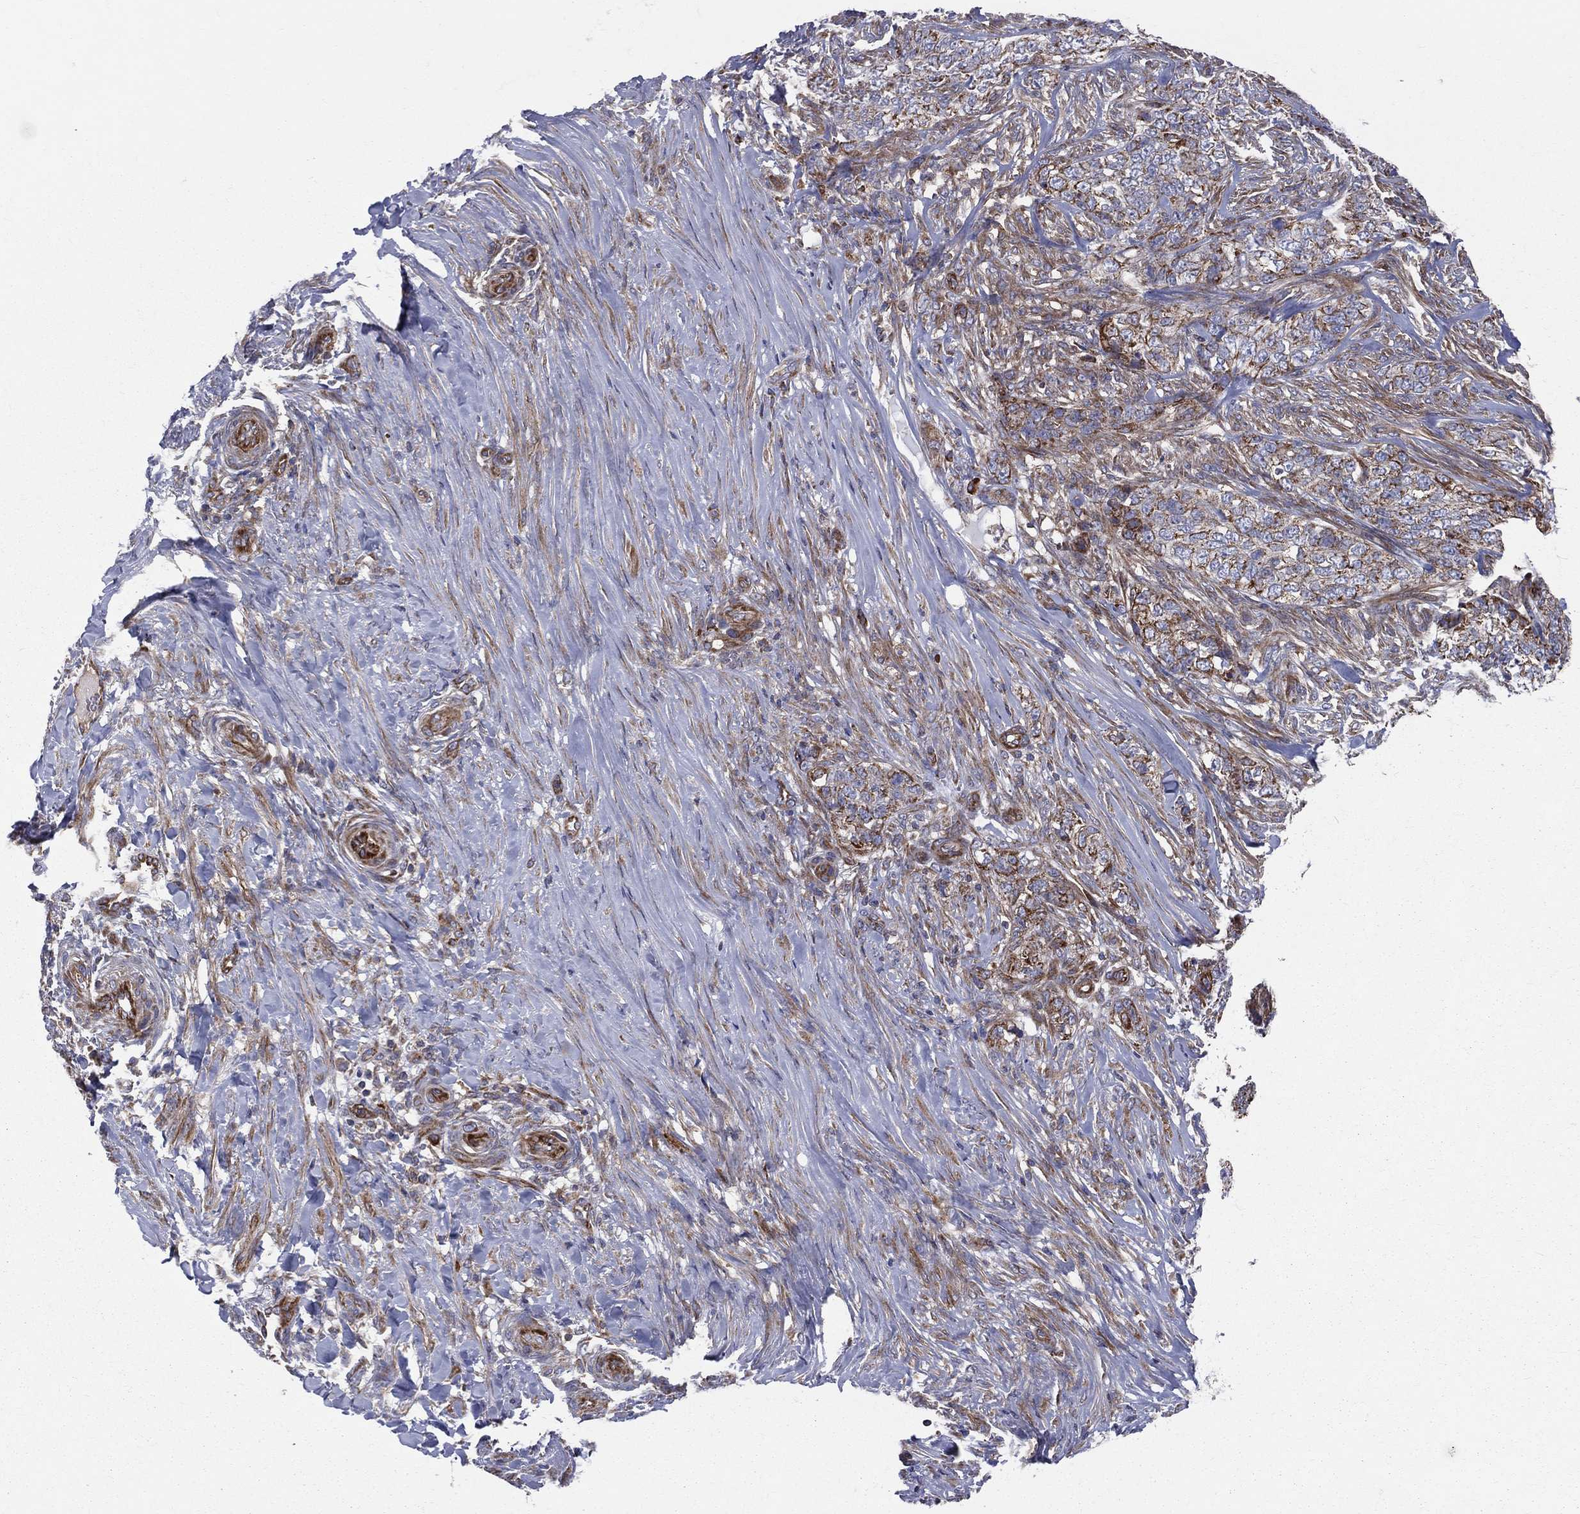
{"staining": {"intensity": "moderate", "quantity": ">75%", "location": "cytoplasmic/membranous"}, "tissue": "skin cancer", "cell_type": "Tumor cells", "image_type": "cancer", "snomed": [{"axis": "morphology", "description": "Basal cell carcinoma"}, {"axis": "topography", "description": "Skin"}], "caption": "This photomicrograph displays skin cancer (basal cell carcinoma) stained with immunohistochemistry (IHC) to label a protein in brown. The cytoplasmic/membranous of tumor cells show moderate positivity for the protein. Nuclei are counter-stained blue.", "gene": "MIX23", "patient": {"sex": "female", "age": 69}}